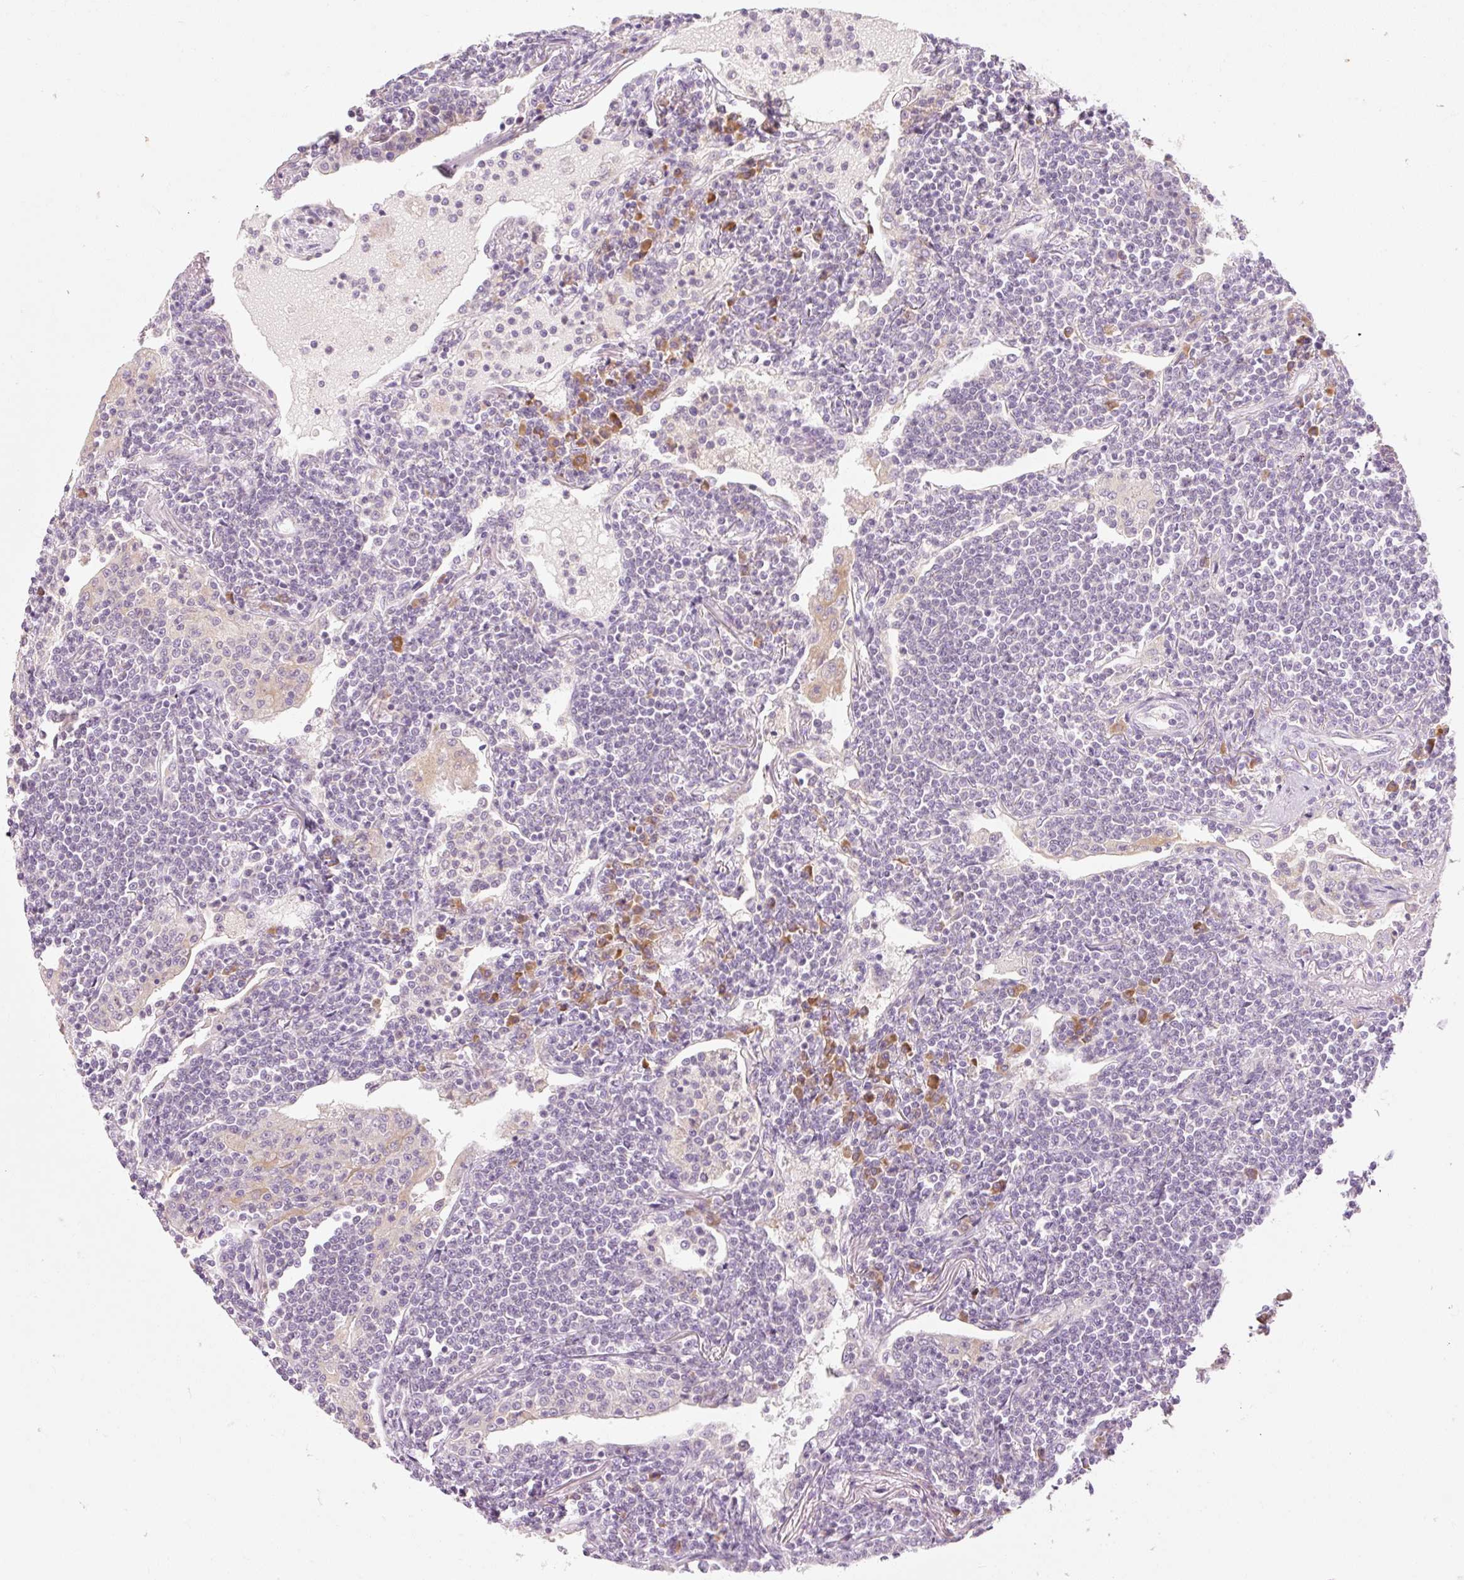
{"staining": {"intensity": "negative", "quantity": "none", "location": "none"}, "tissue": "lymphoma", "cell_type": "Tumor cells", "image_type": "cancer", "snomed": [{"axis": "morphology", "description": "Malignant lymphoma, non-Hodgkin's type, Low grade"}, {"axis": "topography", "description": "Lung"}], "caption": "Immunohistochemistry (IHC) histopathology image of neoplastic tissue: malignant lymphoma, non-Hodgkin's type (low-grade) stained with DAB reveals no significant protein staining in tumor cells.", "gene": "MYO1D", "patient": {"sex": "female", "age": 71}}